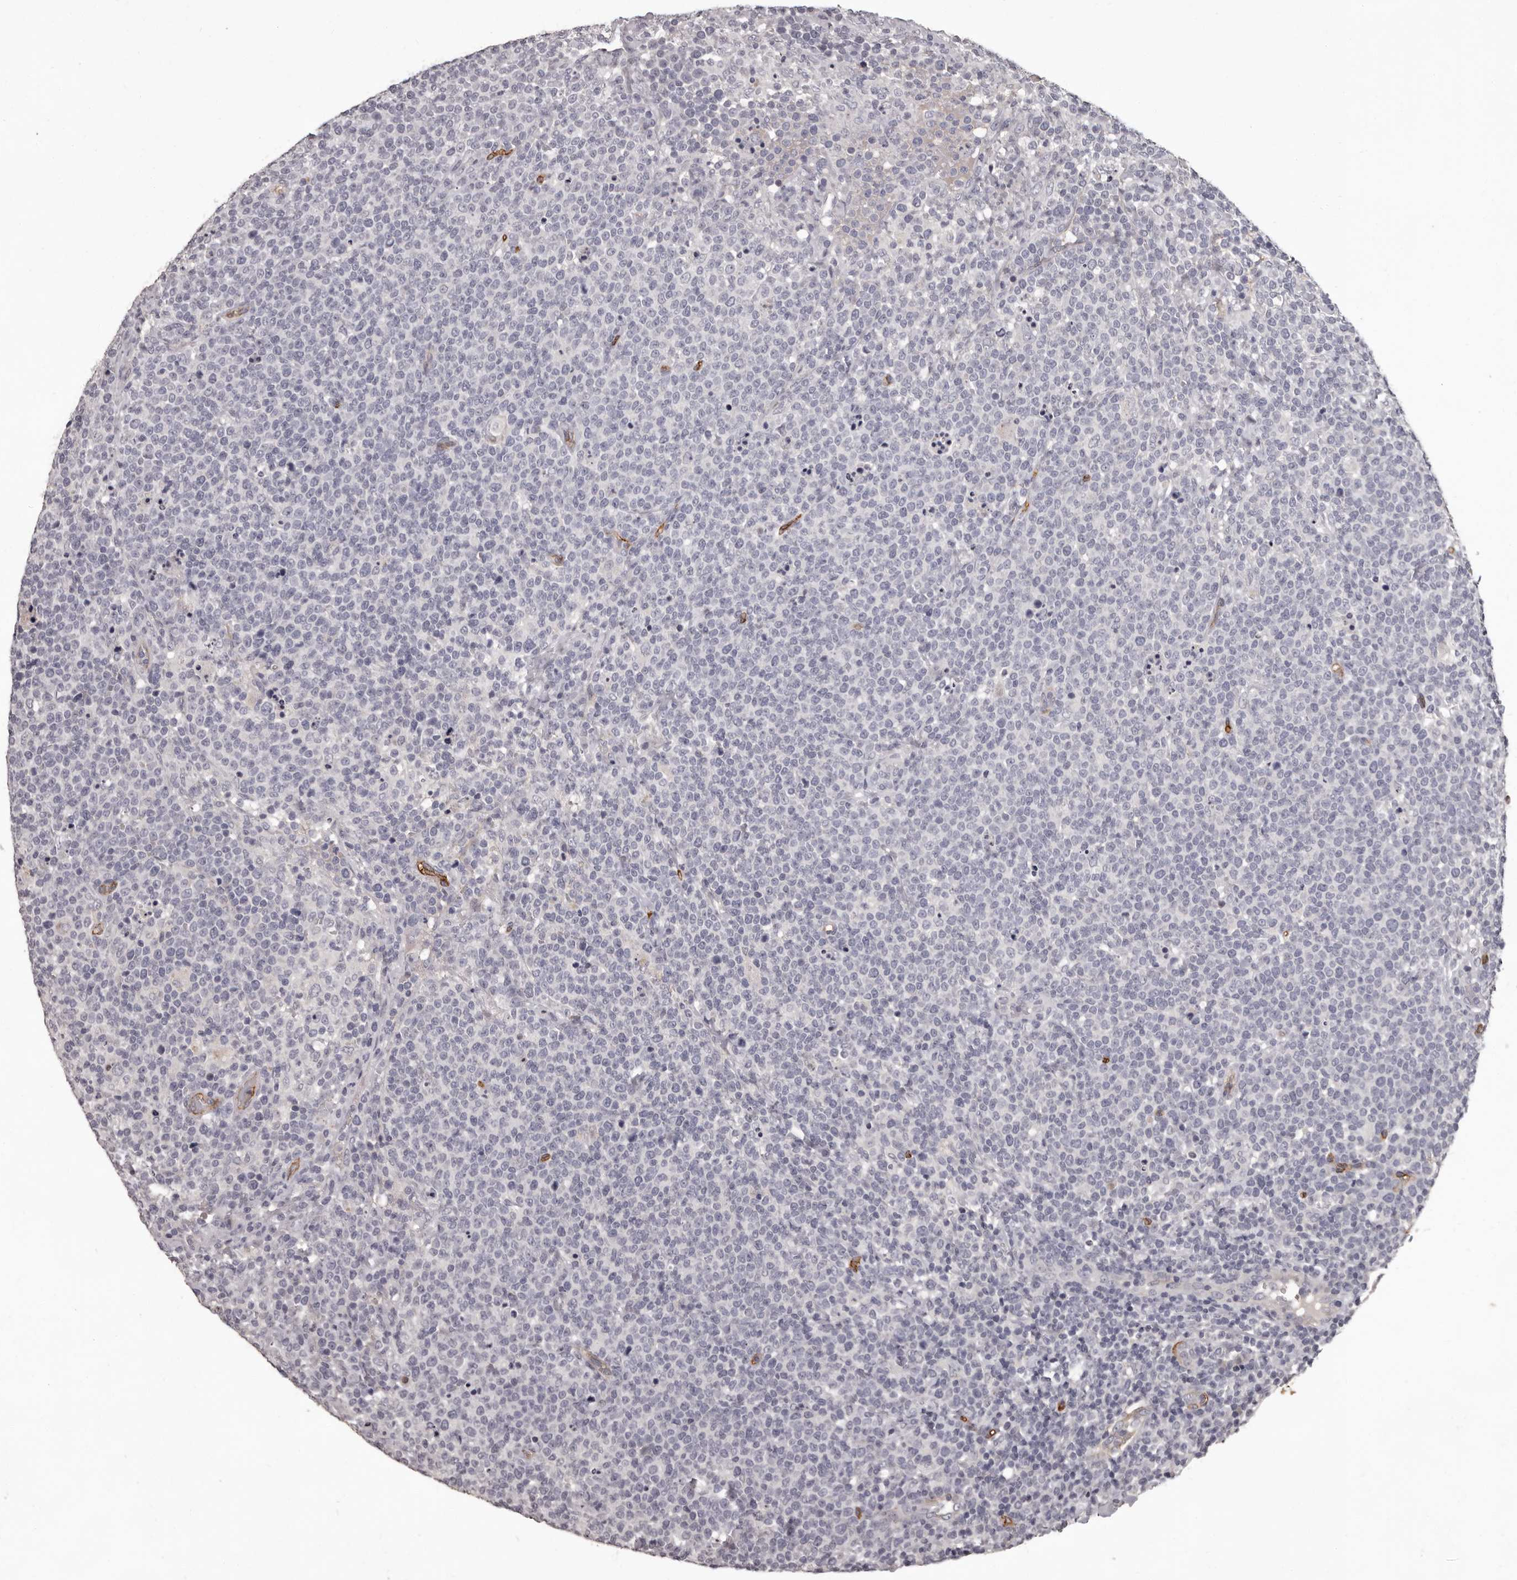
{"staining": {"intensity": "negative", "quantity": "none", "location": "none"}, "tissue": "lymphoma", "cell_type": "Tumor cells", "image_type": "cancer", "snomed": [{"axis": "morphology", "description": "Malignant lymphoma, non-Hodgkin's type, High grade"}, {"axis": "topography", "description": "Lymph node"}], "caption": "Immunohistochemical staining of lymphoma reveals no significant expression in tumor cells.", "gene": "GPR78", "patient": {"sex": "male", "age": 61}}